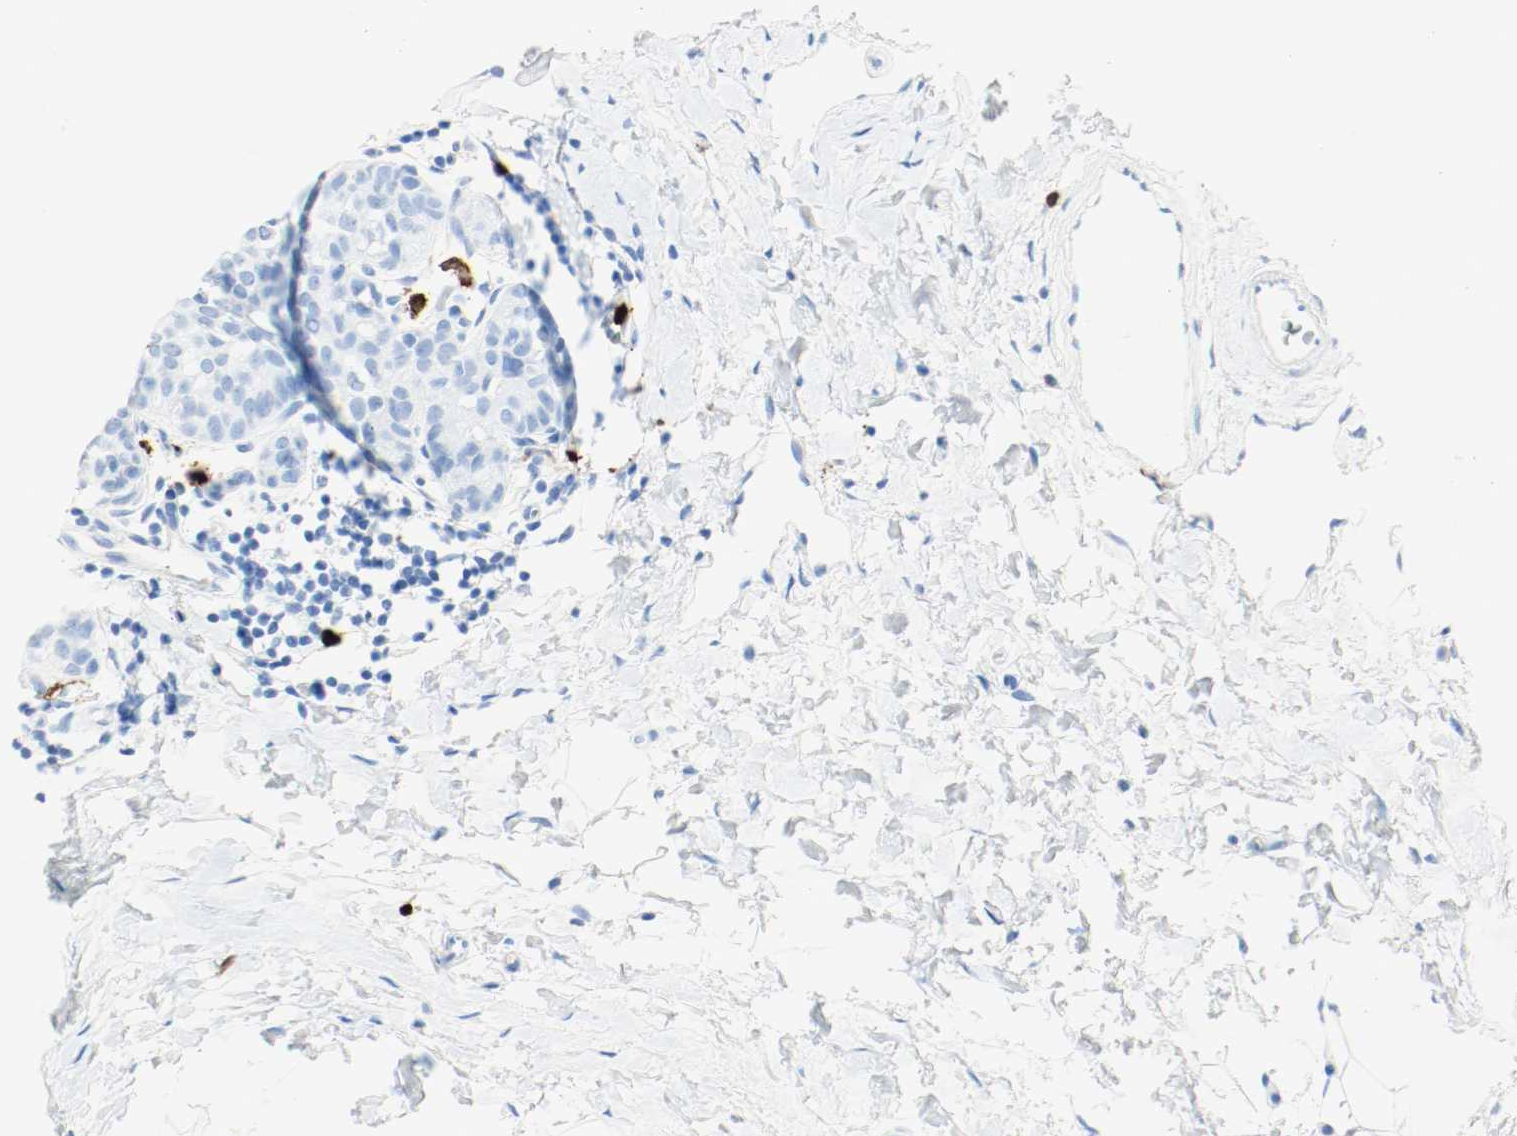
{"staining": {"intensity": "negative", "quantity": "none", "location": "none"}, "tissue": "breast cancer", "cell_type": "Tumor cells", "image_type": "cancer", "snomed": [{"axis": "morphology", "description": "Lobular carcinoma, in situ"}, {"axis": "morphology", "description": "Lobular carcinoma"}, {"axis": "topography", "description": "Breast"}], "caption": "This is a photomicrograph of immunohistochemistry (IHC) staining of breast lobular carcinoma in situ, which shows no expression in tumor cells. (DAB (3,3'-diaminobenzidine) immunohistochemistry (IHC) with hematoxylin counter stain).", "gene": "S100A9", "patient": {"sex": "female", "age": 41}}